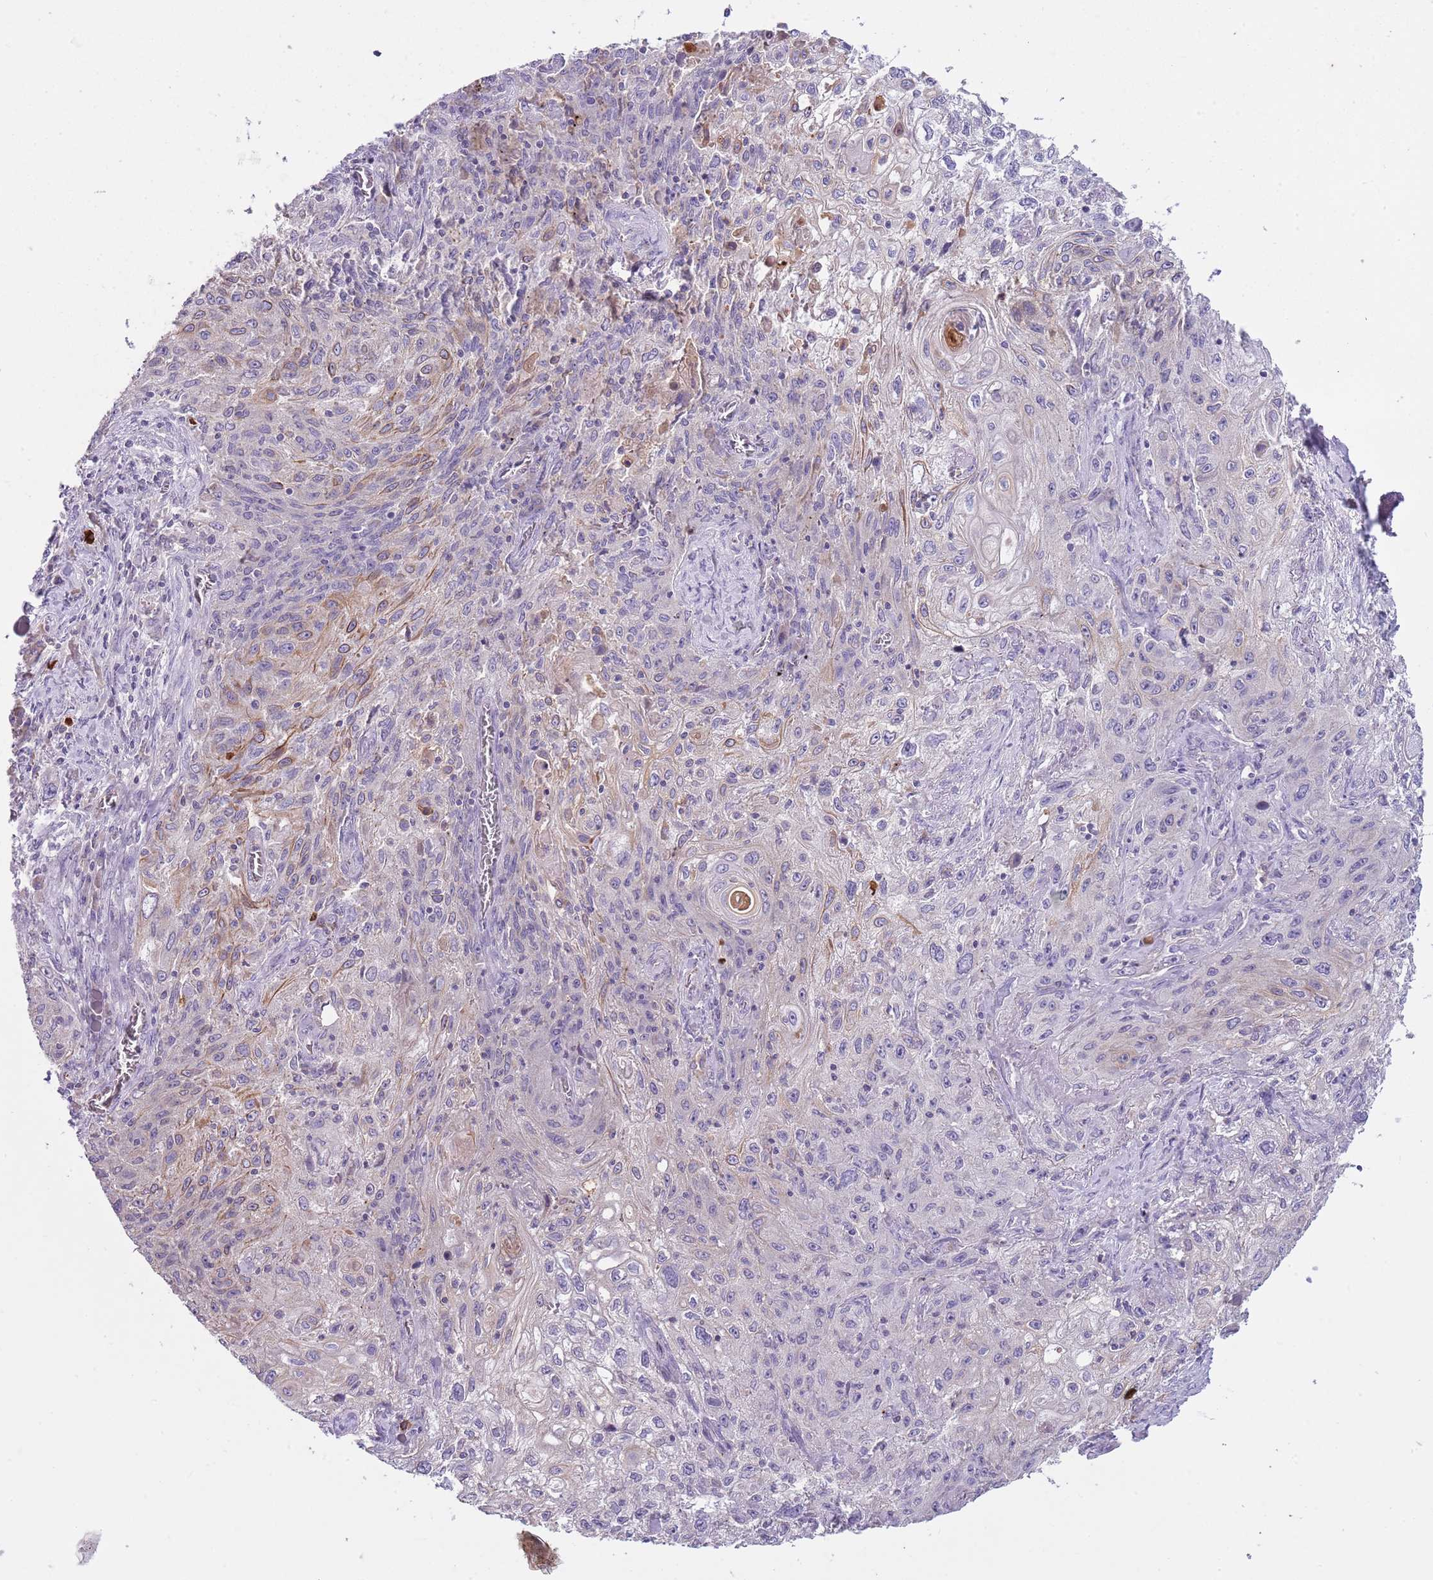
{"staining": {"intensity": "weak", "quantity": "<25%", "location": "cytoplasmic/membranous"}, "tissue": "lung cancer", "cell_type": "Tumor cells", "image_type": "cancer", "snomed": [{"axis": "morphology", "description": "Squamous cell carcinoma, NOS"}, {"axis": "topography", "description": "Lung"}], "caption": "This is an immunohistochemistry (IHC) micrograph of lung cancer. There is no expression in tumor cells.", "gene": "HES3", "patient": {"sex": "female", "age": 69}}